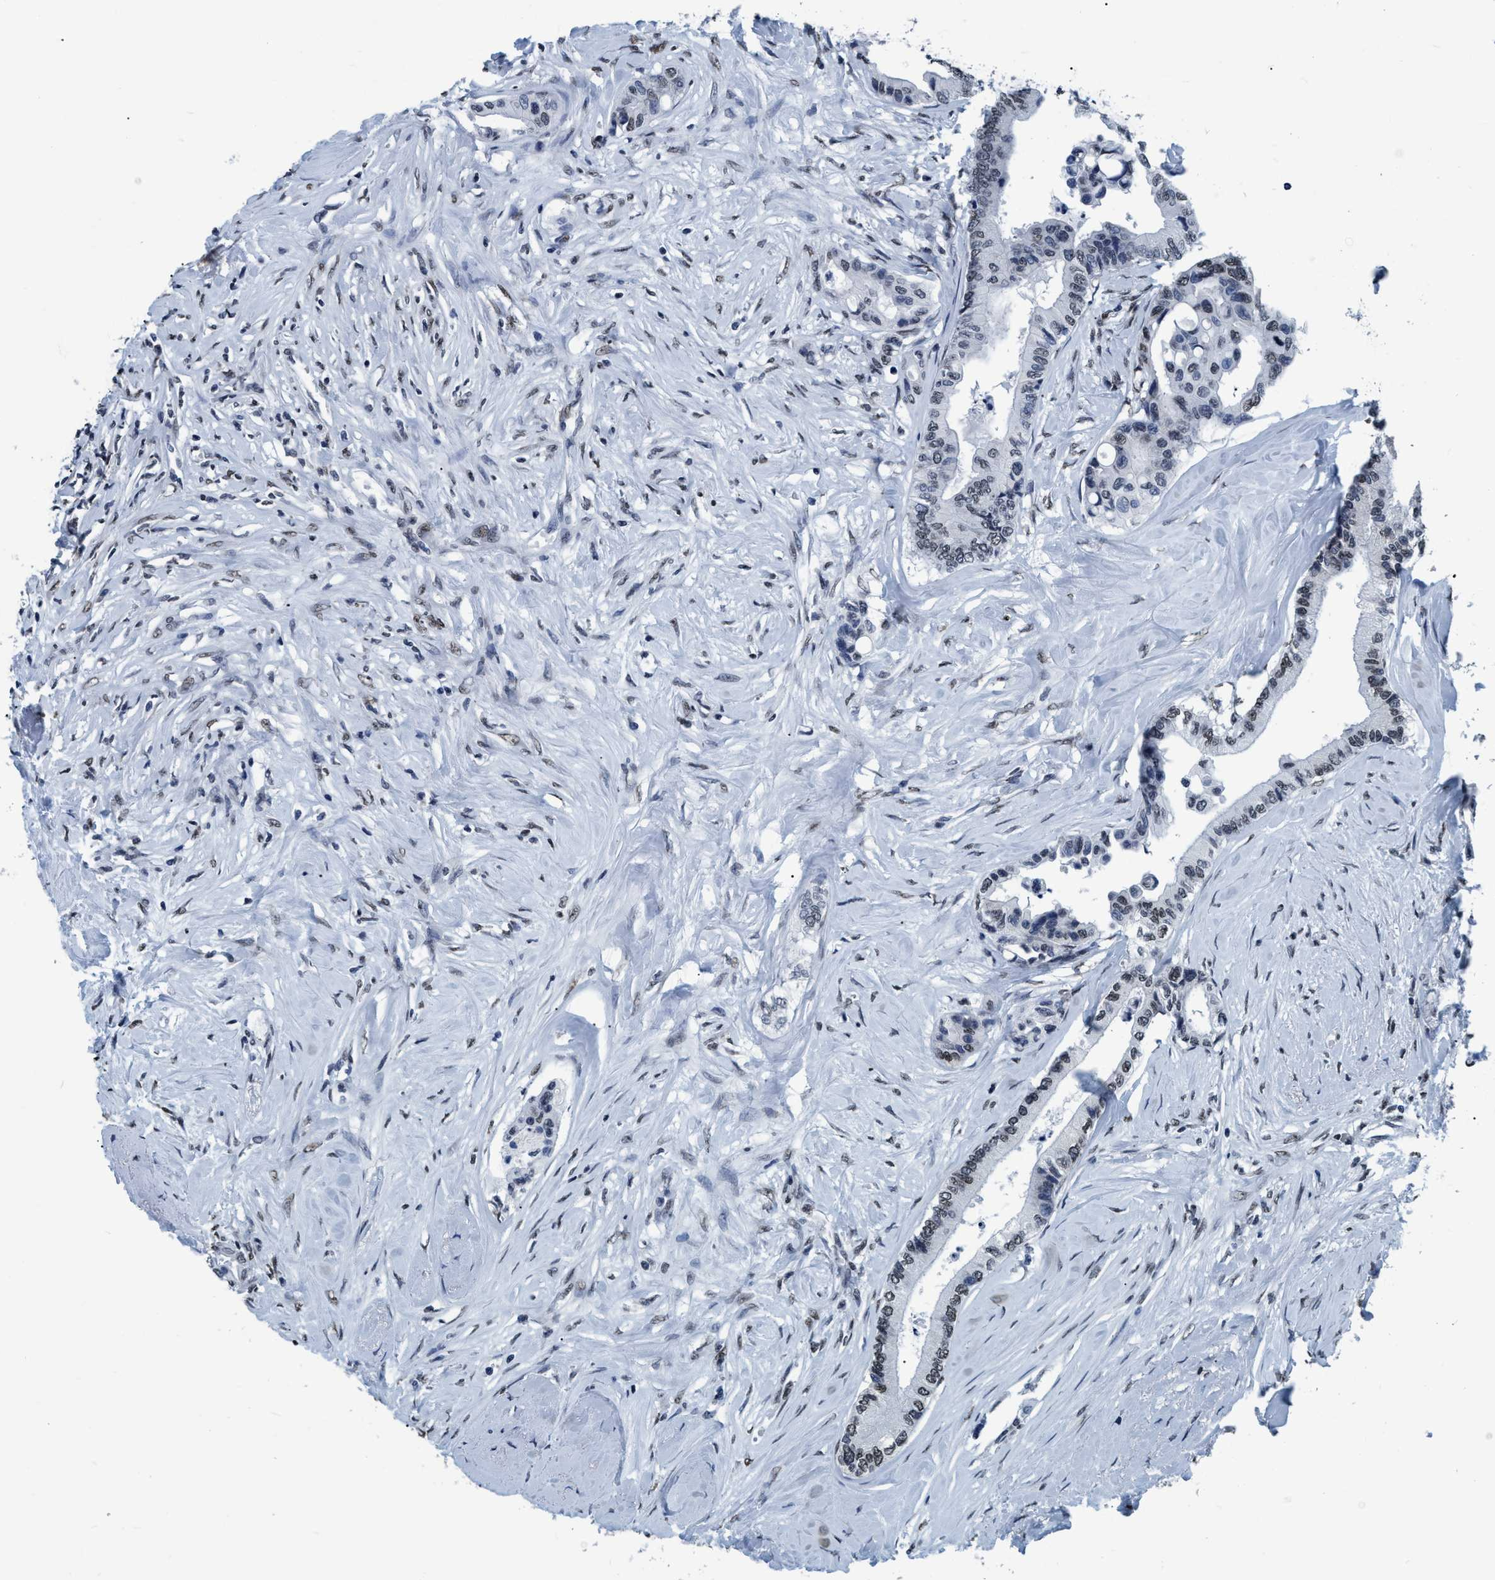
{"staining": {"intensity": "weak", "quantity": "<25%", "location": "nuclear"}, "tissue": "colorectal cancer", "cell_type": "Tumor cells", "image_type": "cancer", "snomed": [{"axis": "morphology", "description": "Normal tissue, NOS"}, {"axis": "morphology", "description": "Adenocarcinoma, NOS"}, {"axis": "topography", "description": "Colon"}], "caption": "Tumor cells are negative for protein expression in human colorectal cancer (adenocarcinoma).", "gene": "CCNE2", "patient": {"sex": "male", "age": 82}}